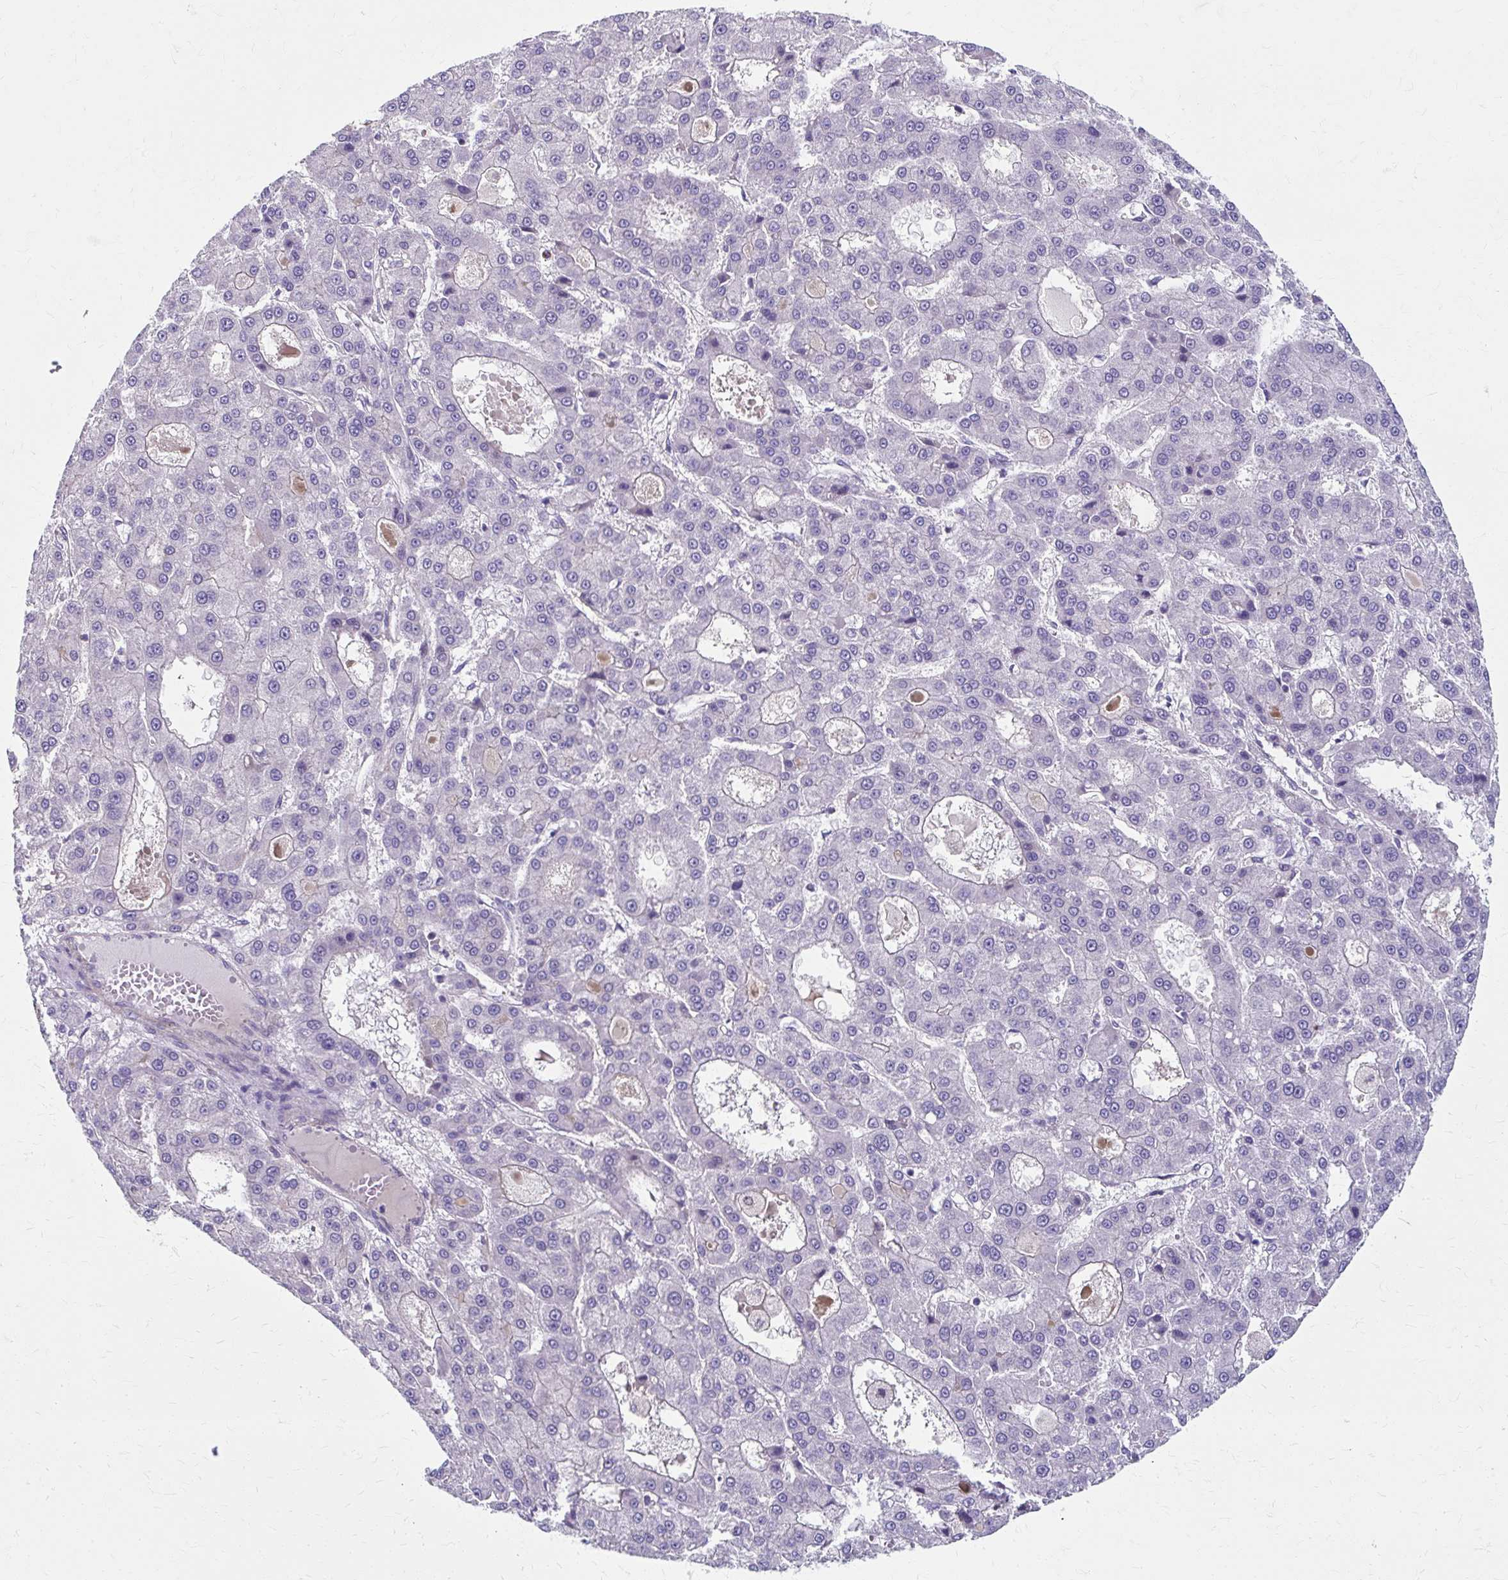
{"staining": {"intensity": "negative", "quantity": "none", "location": "none"}, "tissue": "liver cancer", "cell_type": "Tumor cells", "image_type": "cancer", "snomed": [{"axis": "morphology", "description": "Carcinoma, Hepatocellular, NOS"}, {"axis": "topography", "description": "Liver"}], "caption": "A histopathology image of liver cancer (hepatocellular carcinoma) stained for a protein demonstrates no brown staining in tumor cells. (DAB (3,3'-diaminobenzidine) IHC visualized using brightfield microscopy, high magnification).", "gene": "ZNF555", "patient": {"sex": "male", "age": 70}}